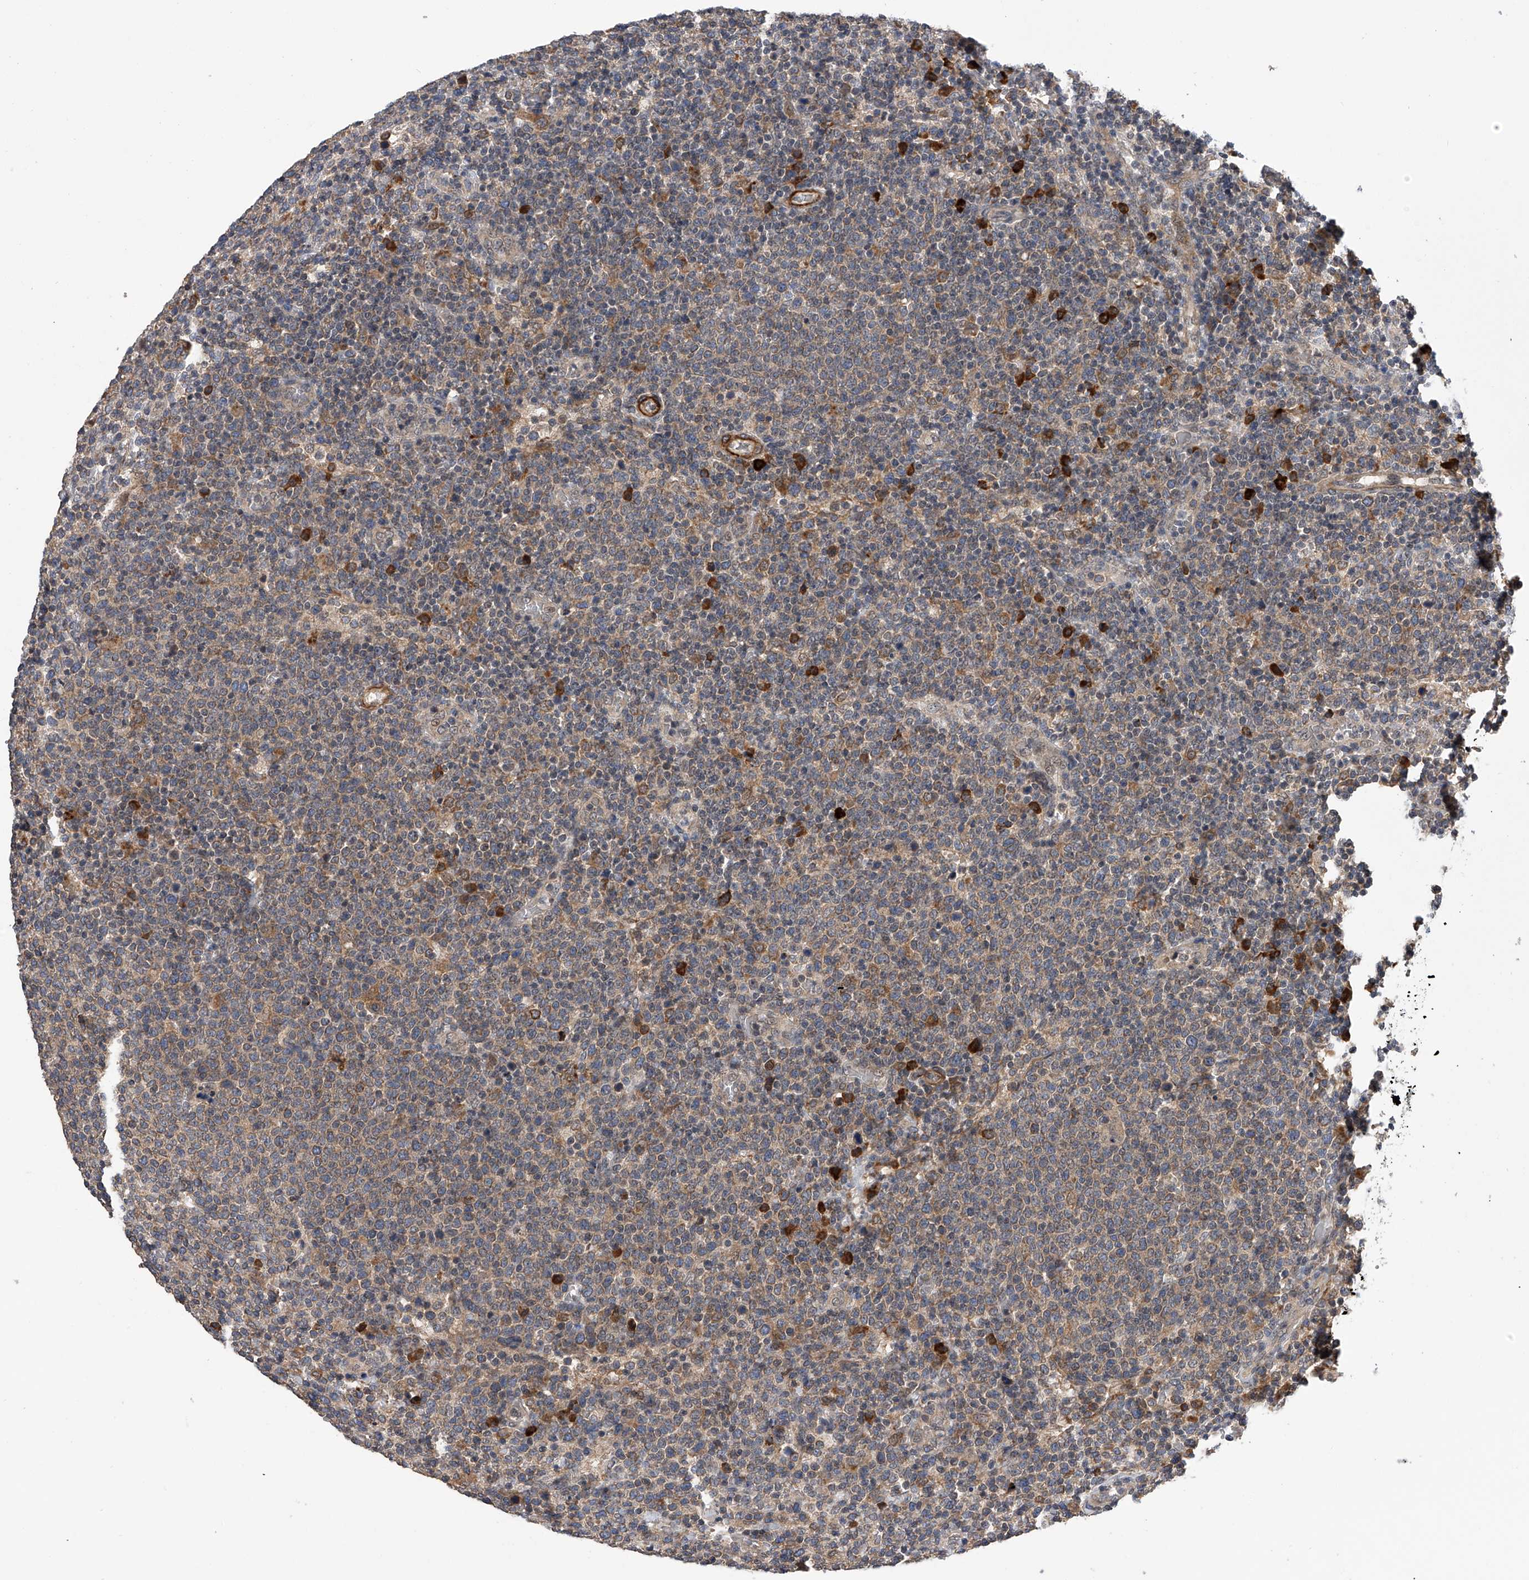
{"staining": {"intensity": "moderate", "quantity": "25%-75%", "location": "cytoplasmic/membranous"}, "tissue": "lymphoma", "cell_type": "Tumor cells", "image_type": "cancer", "snomed": [{"axis": "morphology", "description": "Malignant lymphoma, non-Hodgkin's type, High grade"}, {"axis": "topography", "description": "Lymph node"}], "caption": "Tumor cells demonstrate medium levels of moderate cytoplasmic/membranous staining in approximately 25%-75% of cells in human lymphoma. The staining is performed using DAB (3,3'-diaminobenzidine) brown chromogen to label protein expression. The nuclei are counter-stained blue using hematoxylin.", "gene": "SPOCK1", "patient": {"sex": "male", "age": 61}}